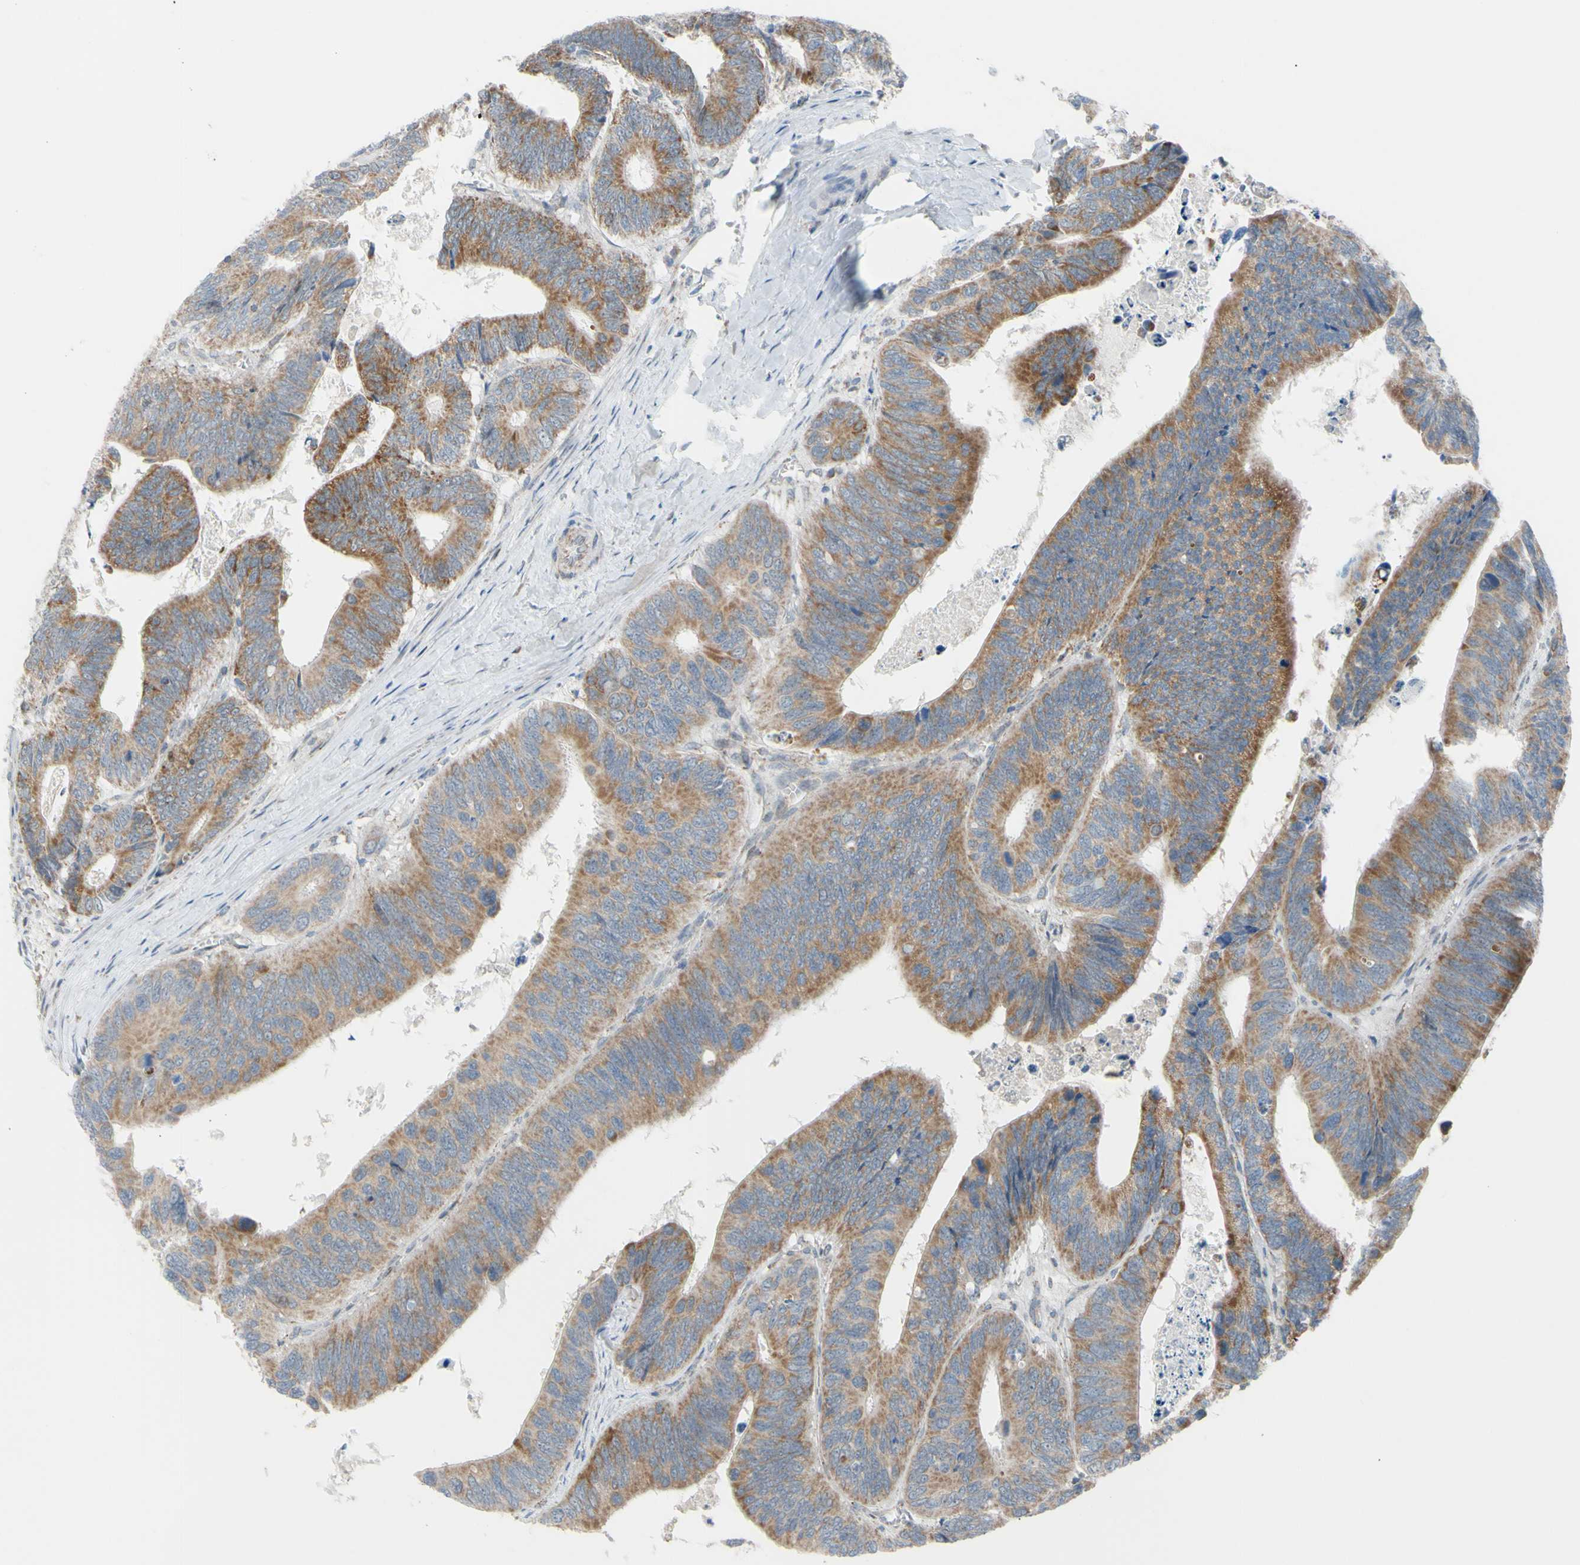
{"staining": {"intensity": "moderate", "quantity": "25%-75%", "location": "cytoplasmic/membranous"}, "tissue": "colorectal cancer", "cell_type": "Tumor cells", "image_type": "cancer", "snomed": [{"axis": "morphology", "description": "Adenocarcinoma, NOS"}, {"axis": "topography", "description": "Colon"}], "caption": "Colorectal cancer stained for a protein demonstrates moderate cytoplasmic/membranous positivity in tumor cells. (brown staining indicates protein expression, while blue staining denotes nuclei).", "gene": "GLT8D1", "patient": {"sex": "male", "age": 72}}